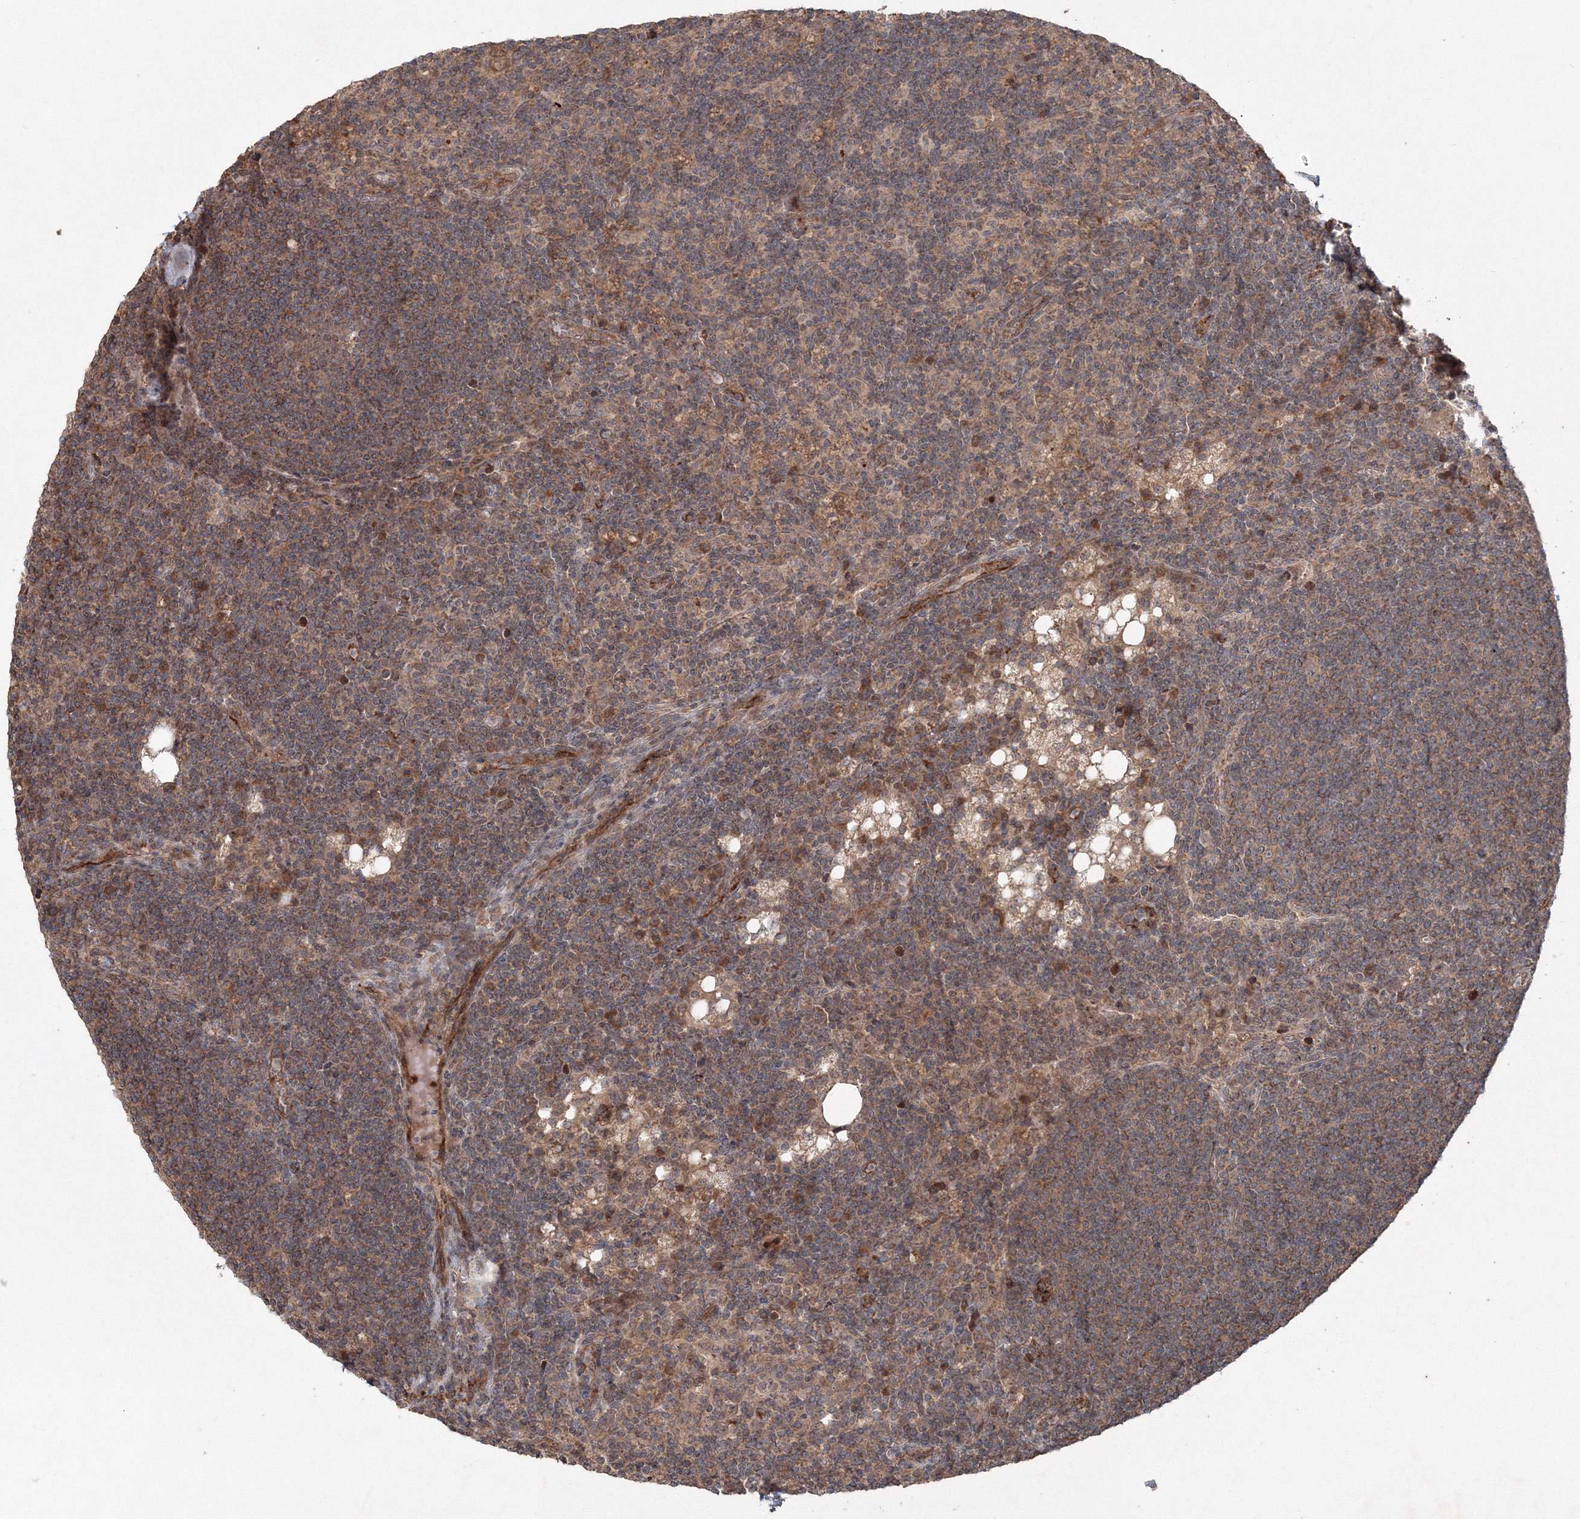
{"staining": {"intensity": "weak", "quantity": "25%-75%", "location": "cytoplasmic/membranous"}, "tissue": "lymph node", "cell_type": "Germinal center cells", "image_type": "normal", "snomed": [{"axis": "morphology", "description": "Normal tissue, NOS"}, {"axis": "topography", "description": "Lymph node"}], "caption": "Immunohistochemistry (IHC) histopathology image of normal lymph node stained for a protein (brown), which exhibits low levels of weak cytoplasmic/membranous staining in about 25%-75% of germinal center cells.", "gene": "ANAPC16", "patient": {"sex": "male", "age": 69}}